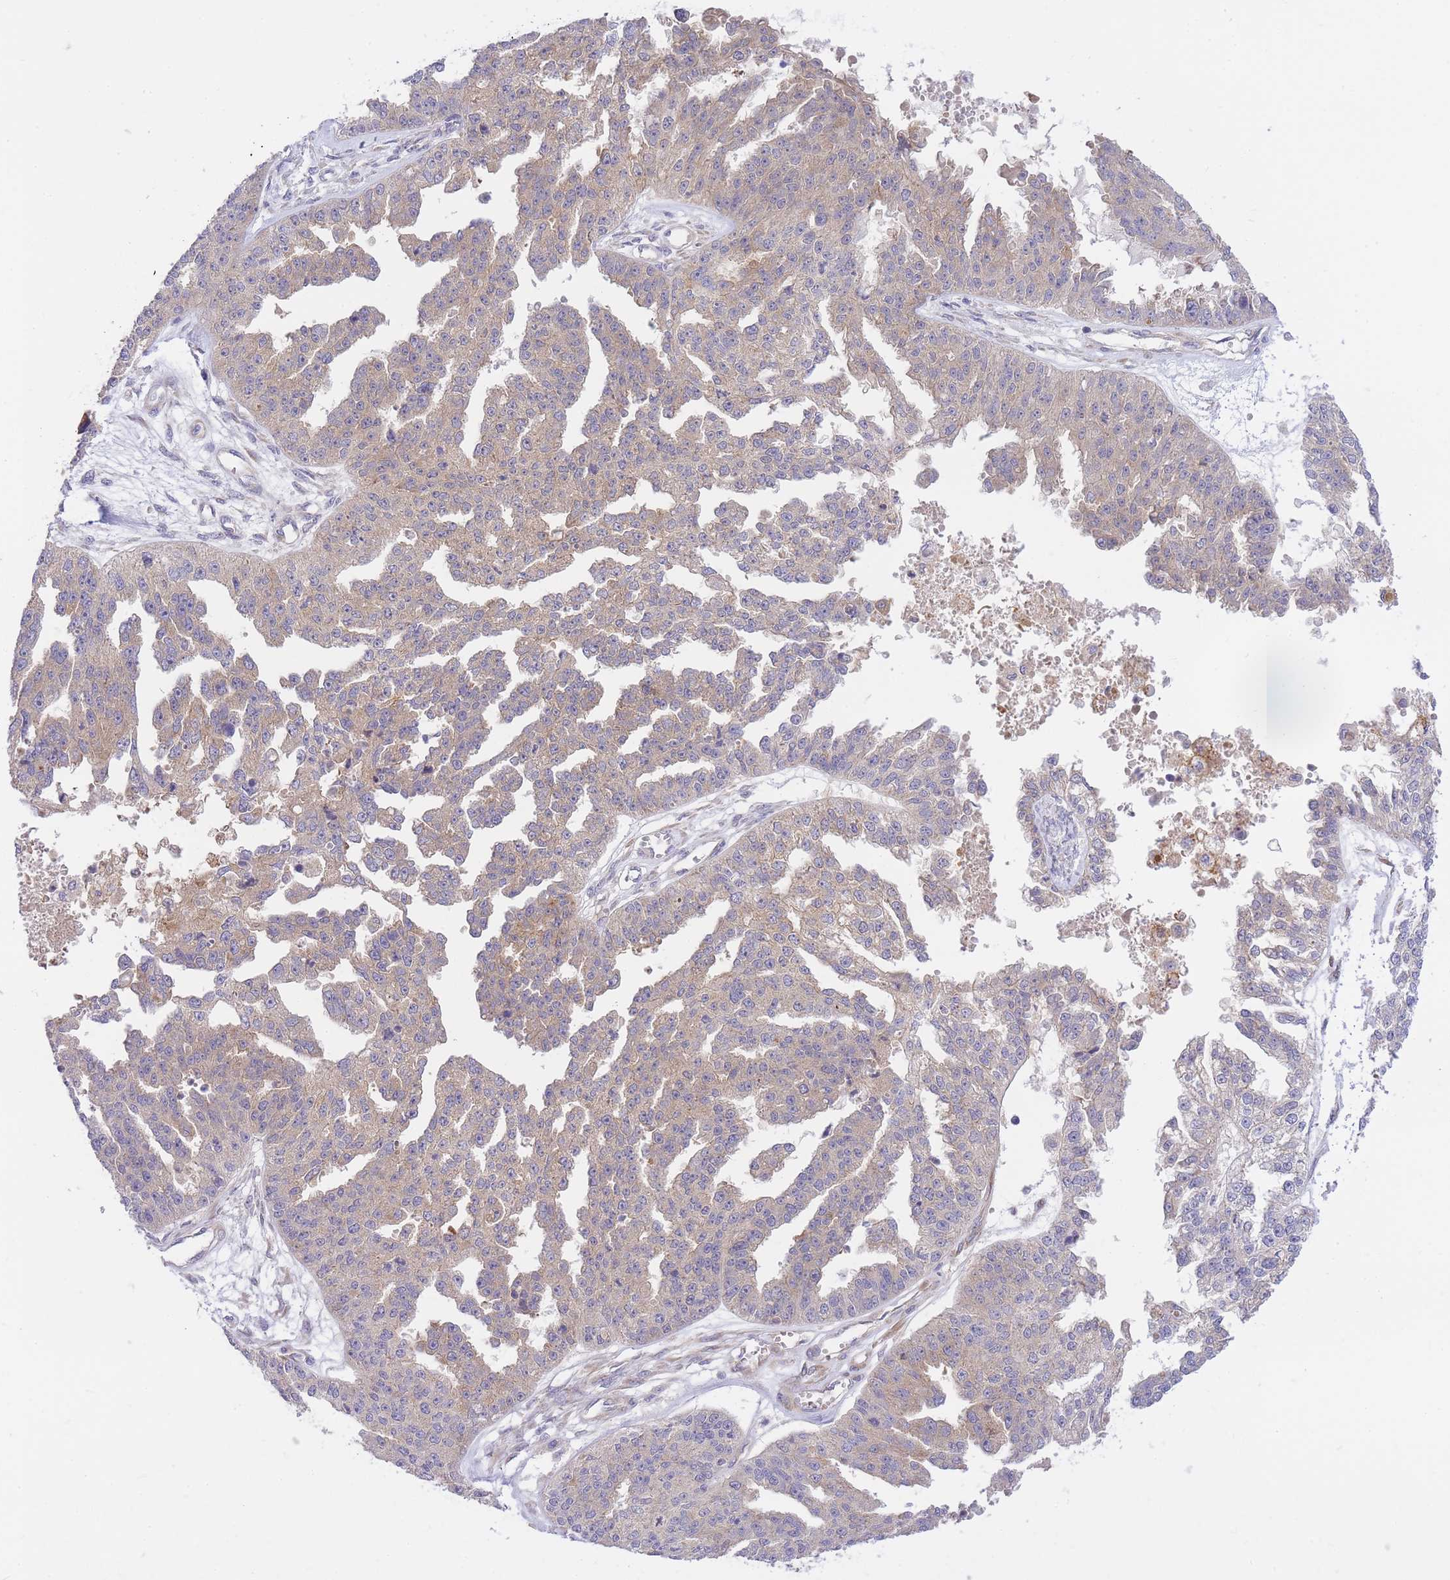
{"staining": {"intensity": "weak", "quantity": ">75%", "location": "cytoplasmic/membranous"}, "tissue": "ovarian cancer", "cell_type": "Tumor cells", "image_type": "cancer", "snomed": [{"axis": "morphology", "description": "Cystadenocarcinoma, serous, NOS"}, {"axis": "topography", "description": "Ovary"}], "caption": "A photomicrograph of serous cystadenocarcinoma (ovarian) stained for a protein displays weak cytoplasmic/membranous brown staining in tumor cells.", "gene": "EIF2B2", "patient": {"sex": "female", "age": 58}}